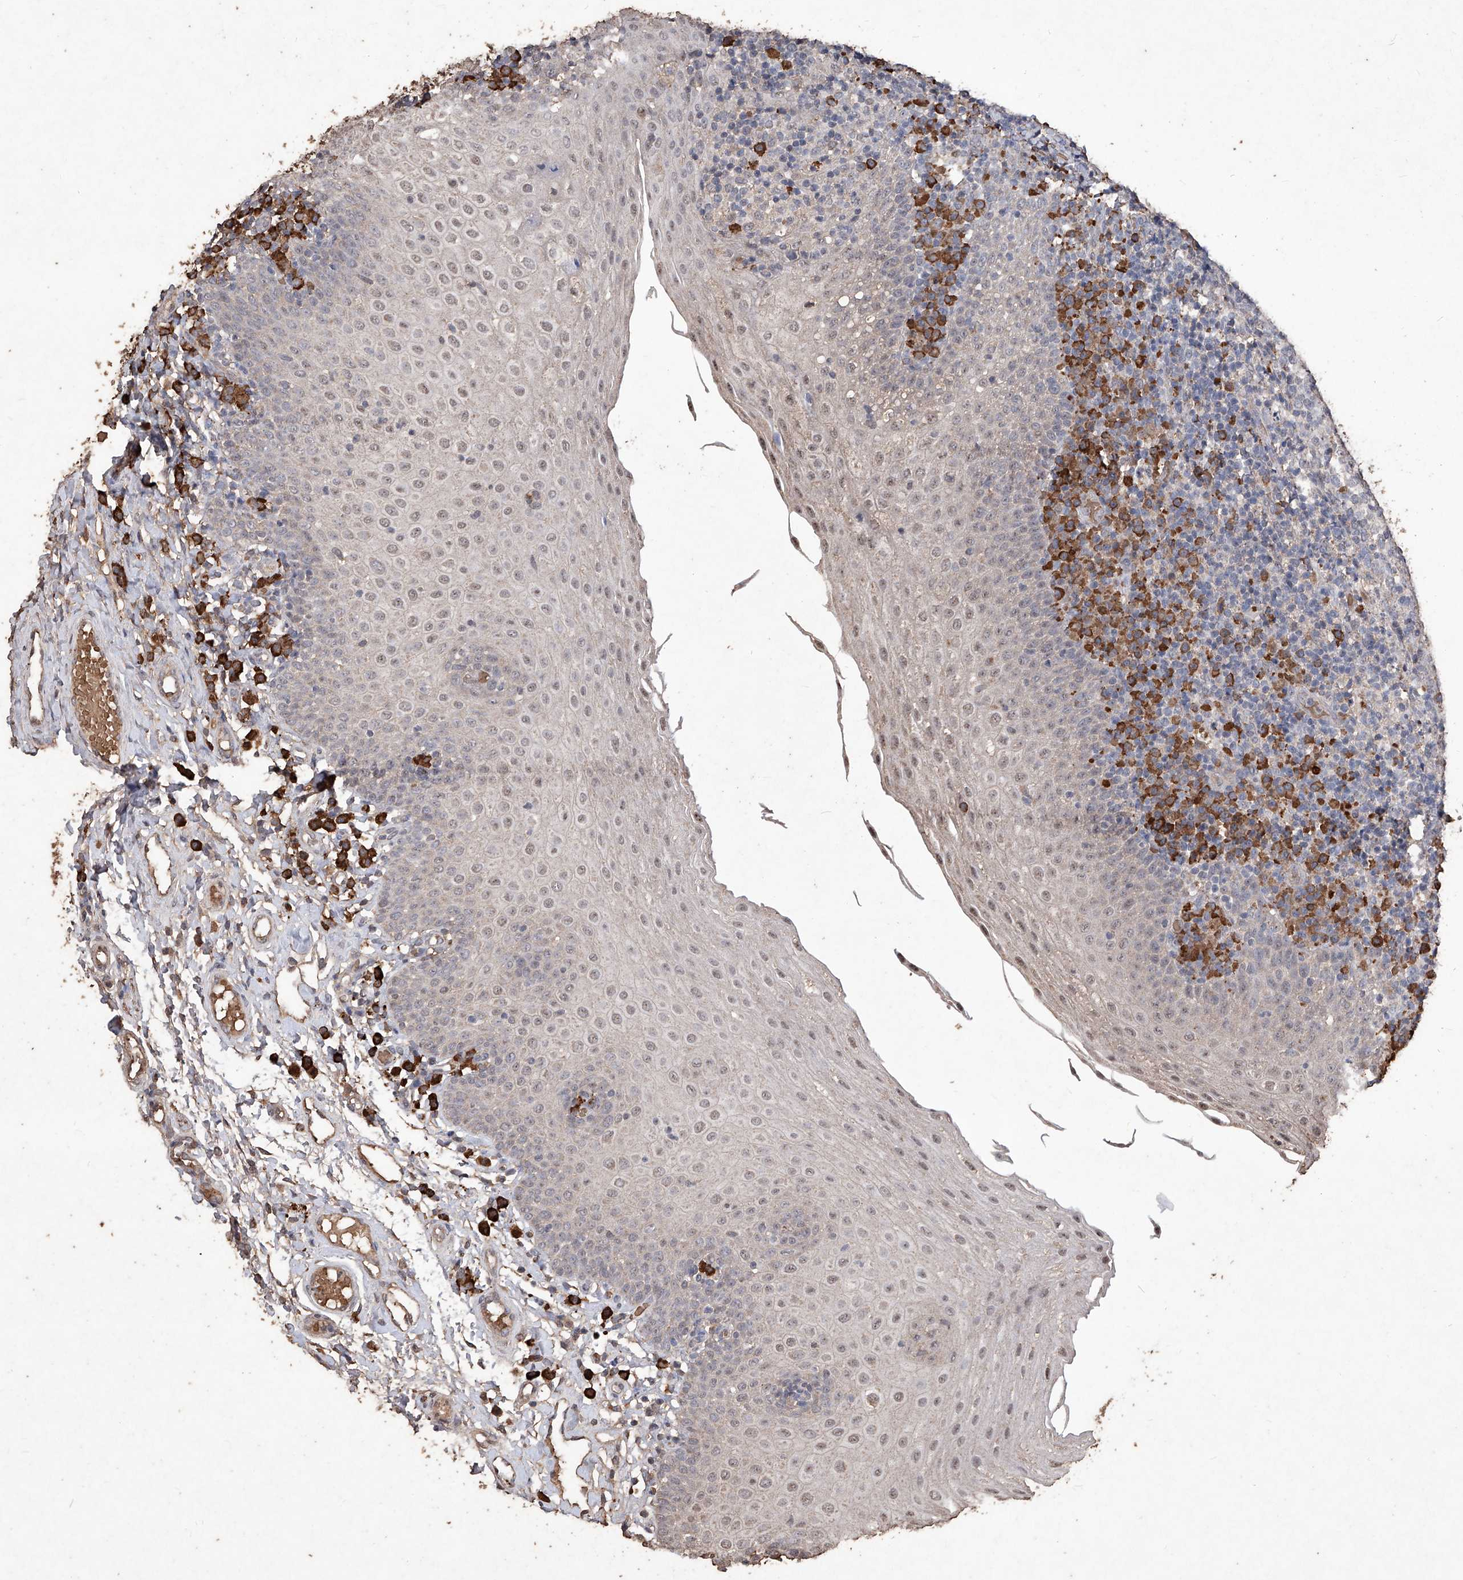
{"staining": {"intensity": "strong", "quantity": "<25%", "location": "cytoplasmic/membranous"}, "tissue": "tonsil", "cell_type": "Germinal center cells", "image_type": "normal", "snomed": [{"axis": "morphology", "description": "Normal tissue, NOS"}, {"axis": "topography", "description": "Tonsil"}], "caption": "About <25% of germinal center cells in normal tonsil display strong cytoplasmic/membranous protein staining as visualized by brown immunohistochemical staining.", "gene": "EML1", "patient": {"sex": "female", "age": 19}}